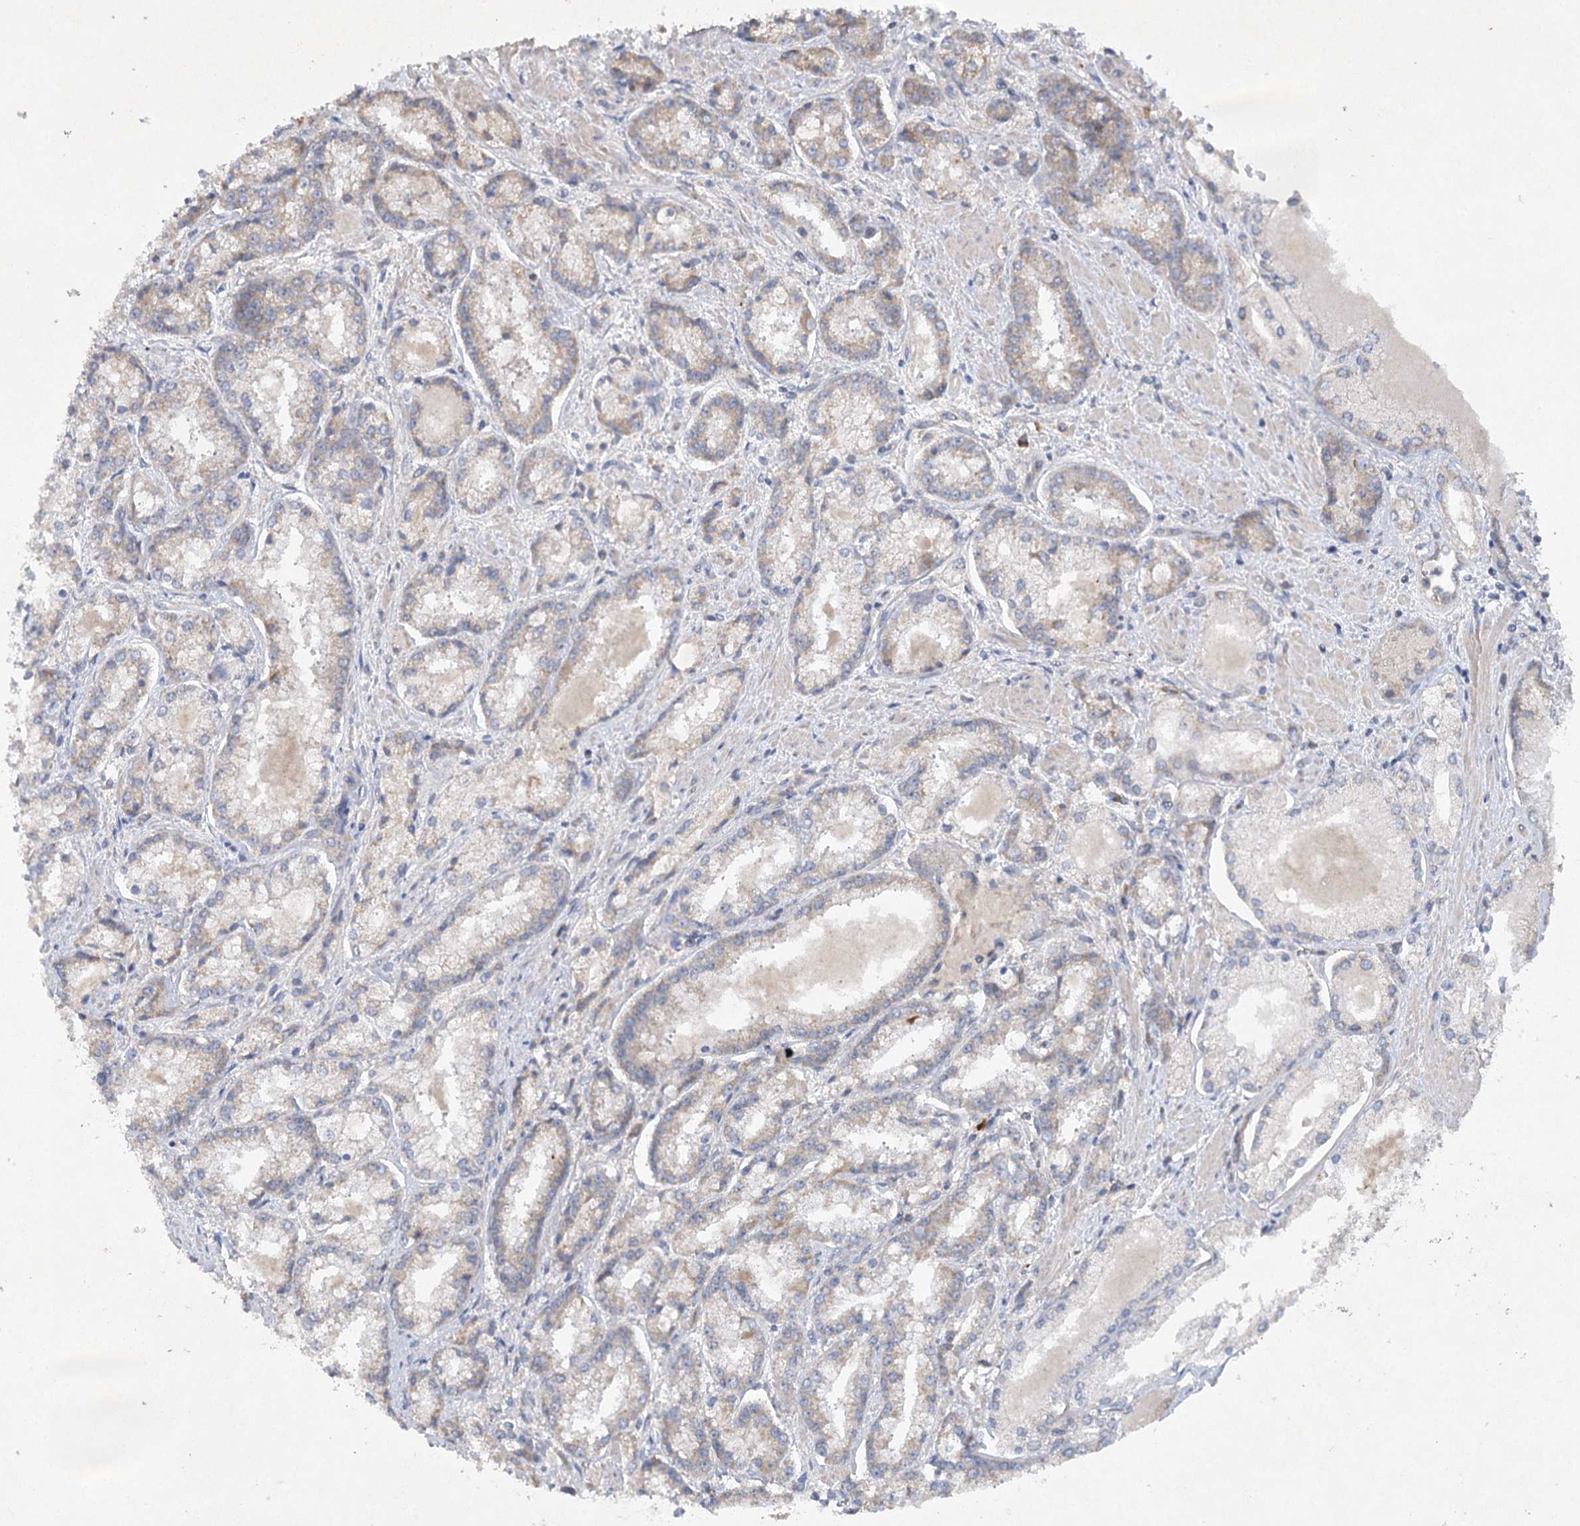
{"staining": {"intensity": "weak", "quantity": "25%-75%", "location": "cytoplasmic/membranous"}, "tissue": "prostate cancer", "cell_type": "Tumor cells", "image_type": "cancer", "snomed": [{"axis": "morphology", "description": "Adenocarcinoma, Low grade"}, {"axis": "topography", "description": "Prostate"}], "caption": "Immunohistochemical staining of adenocarcinoma (low-grade) (prostate) shows low levels of weak cytoplasmic/membranous protein positivity in about 25%-75% of tumor cells. (brown staining indicates protein expression, while blue staining denotes nuclei).", "gene": "TRAF3IP1", "patient": {"sex": "male", "age": 74}}